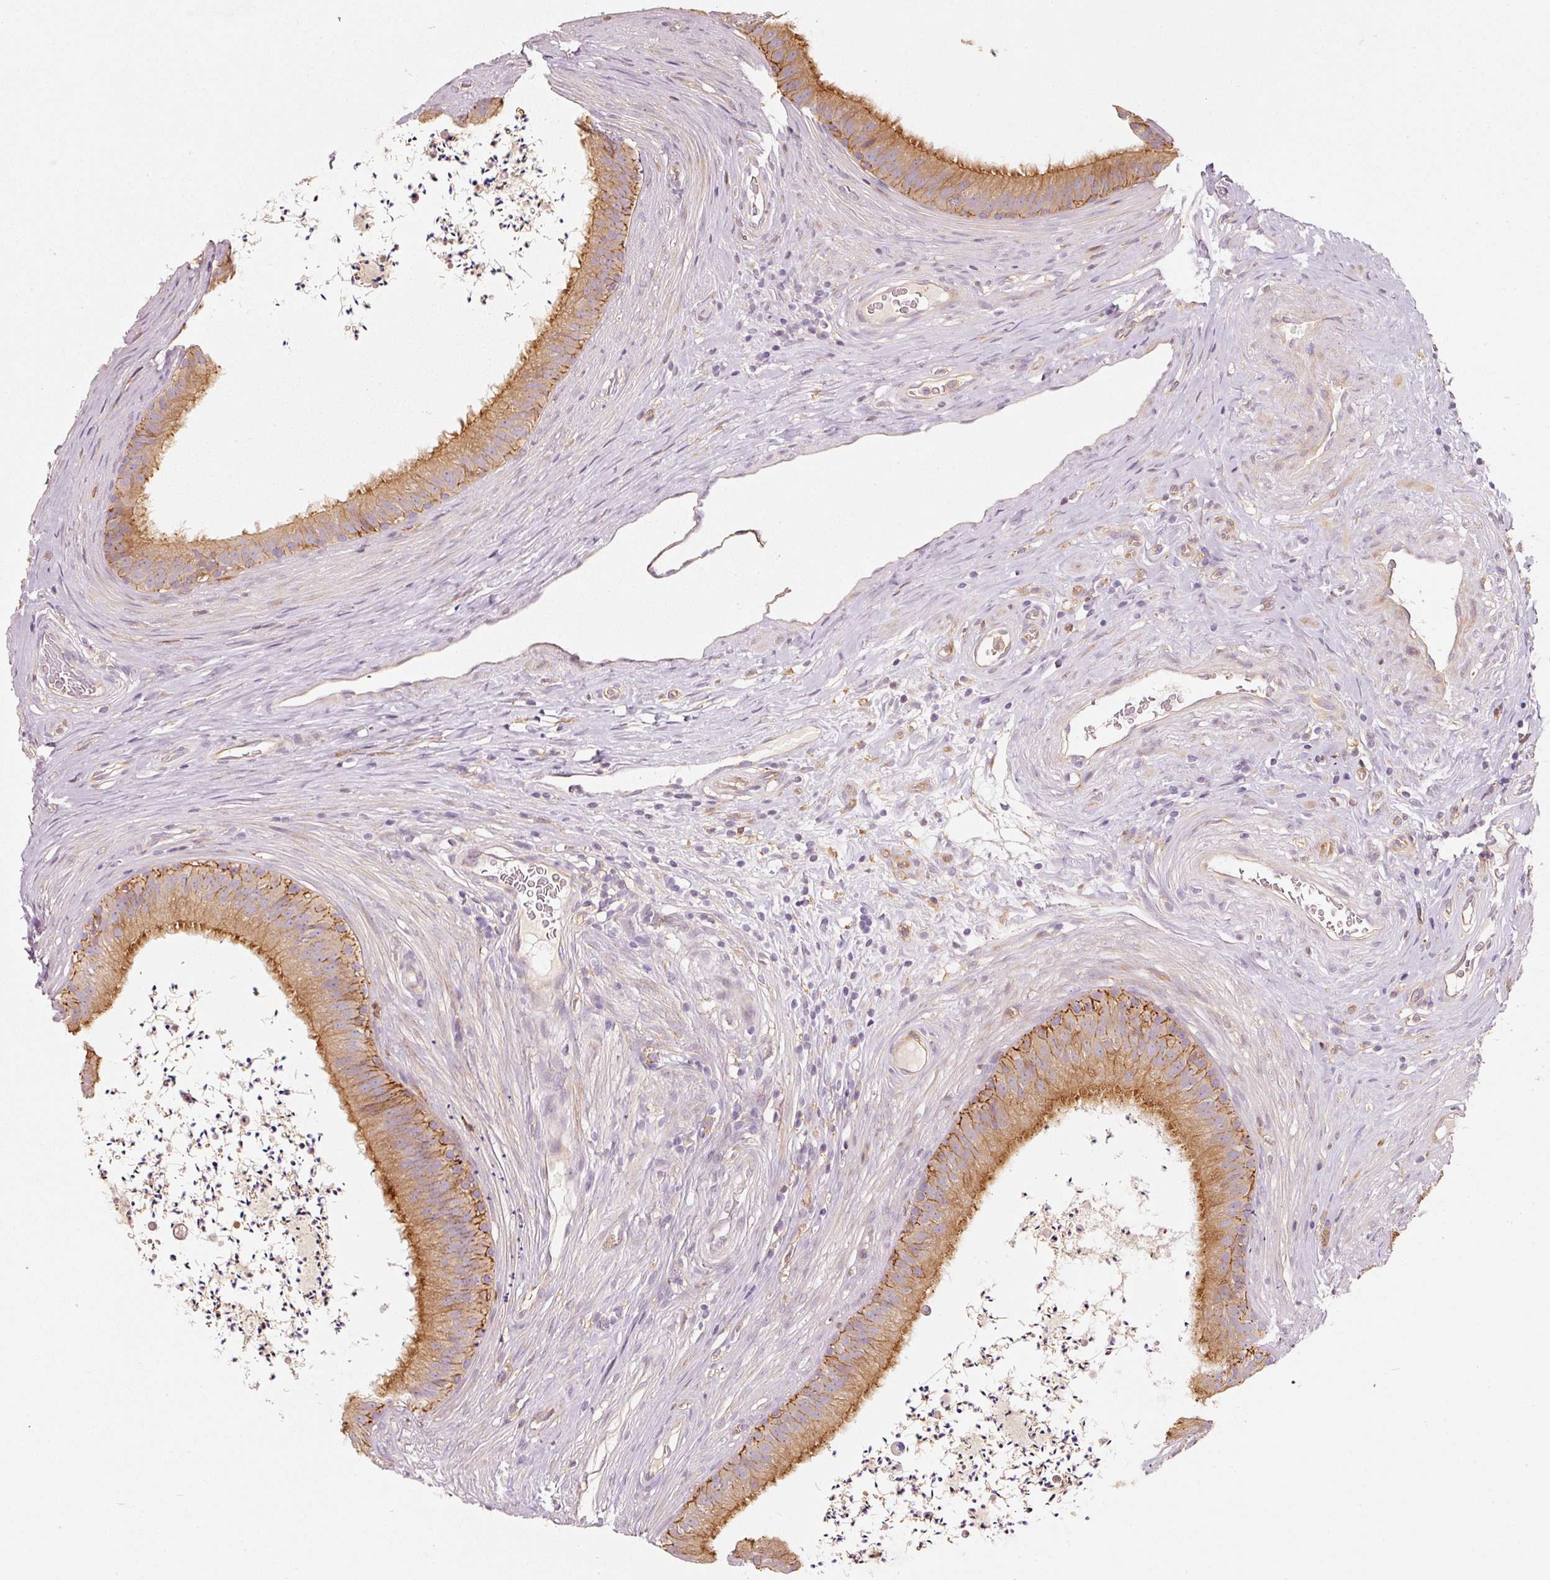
{"staining": {"intensity": "moderate", "quantity": ">75%", "location": "cytoplasmic/membranous"}, "tissue": "epididymis", "cell_type": "Glandular cells", "image_type": "normal", "snomed": [{"axis": "morphology", "description": "Normal tissue, NOS"}, {"axis": "topography", "description": "Testis"}, {"axis": "topography", "description": "Epididymis"}], "caption": "DAB (3,3'-diaminobenzidine) immunohistochemical staining of normal epididymis demonstrates moderate cytoplasmic/membranous protein expression in about >75% of glandular cells. Using DAB (brown) and hematoxylin (blue) stains, captured at high magnification using brightfield microscopy.", "gene": "IQGAP2", "patient": {"sex": "male", "age": 41}}